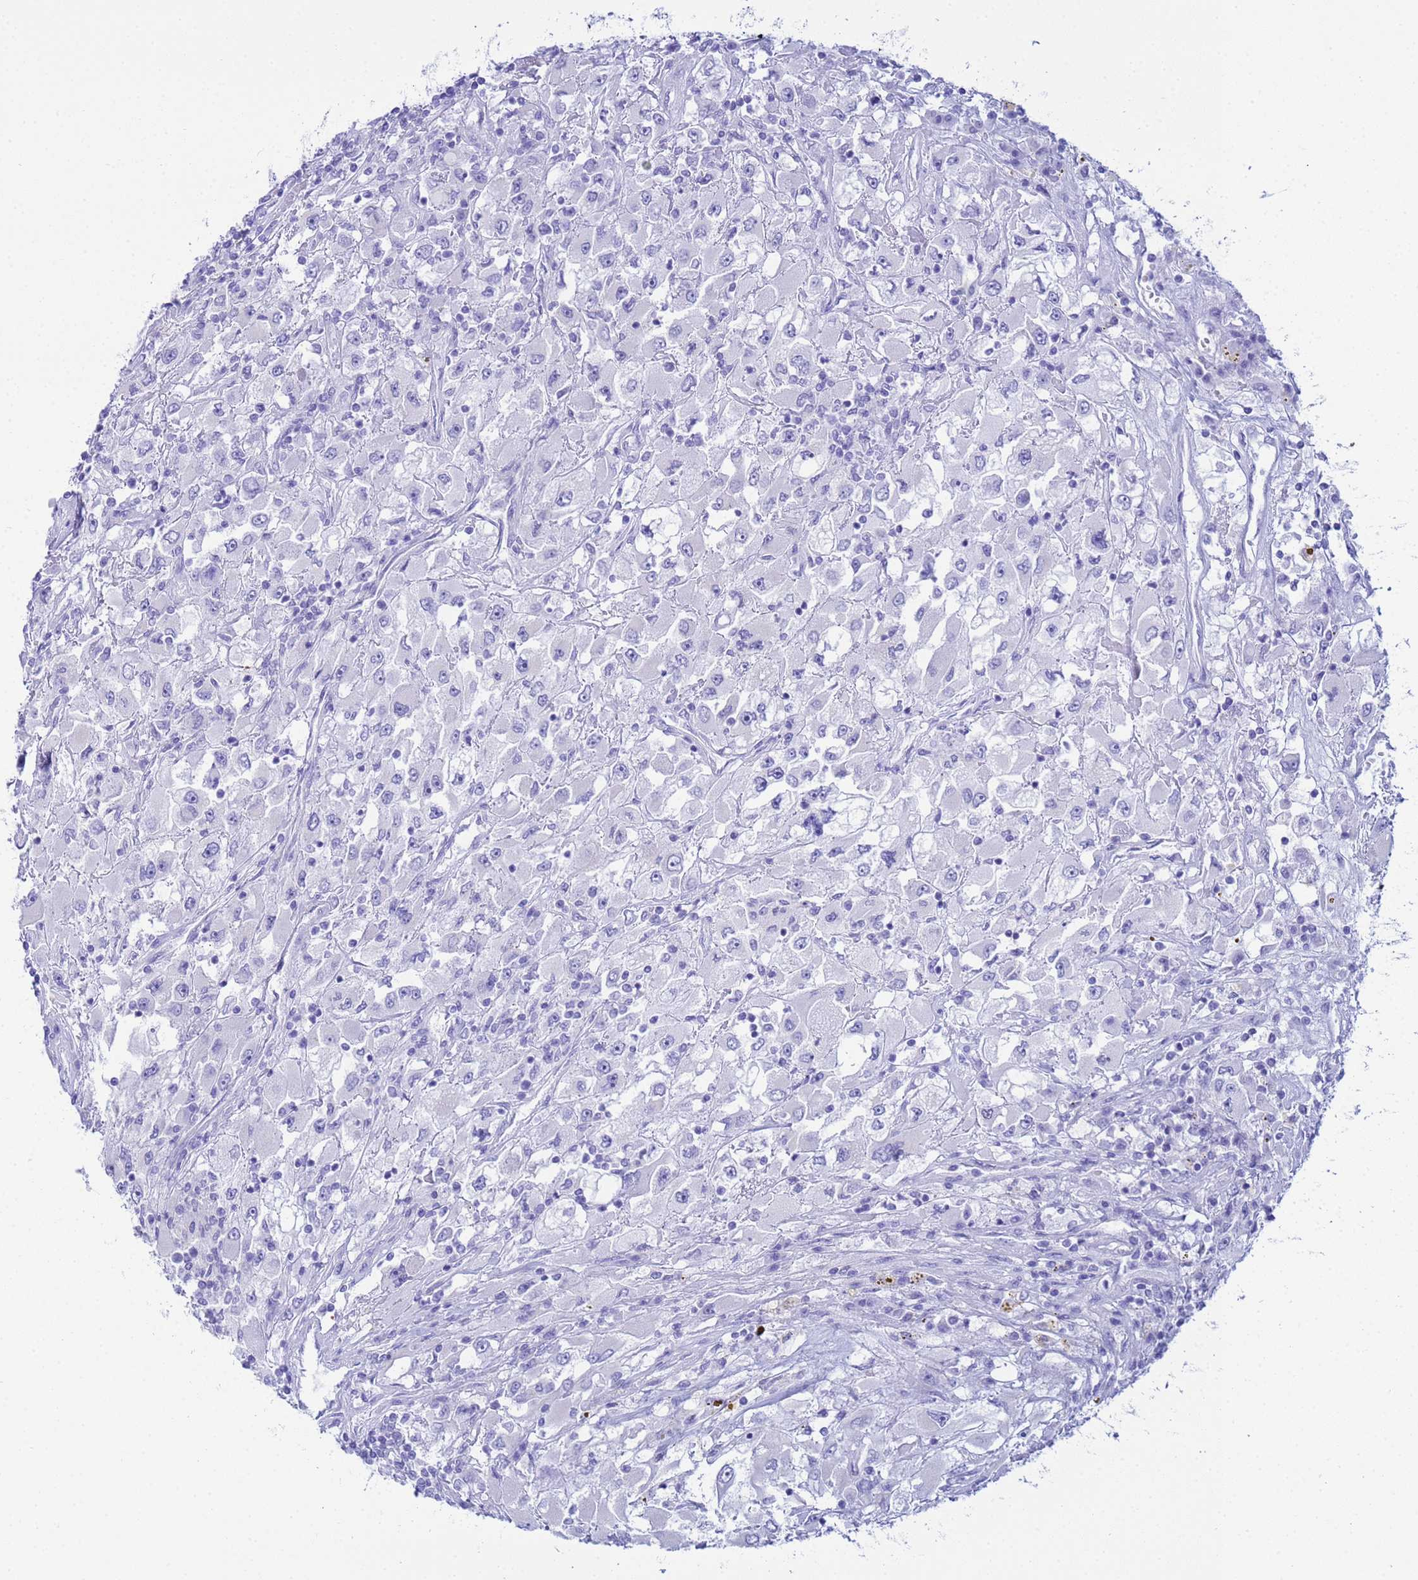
{"staining": {"intensity": "negative", "quantity": "none", "location": "none"}, "tissue": "renal cancer", "cell_type": "Tumor cells", "image_type": "cancer", "snomed": [{"axis": "morphology", "description": "Adenocarcinoma, NOS"}, {"axis": "topography", "description": "Kidney"}], "caption": "A high-resolution histopathology image shows immunohistochemistry (IHC) staining of renal adenocarcinoma, which exhibits no significant positivity in tumor cells.", "gene": "AQP12A", "patient": {"sex": "female", "age": 52}}